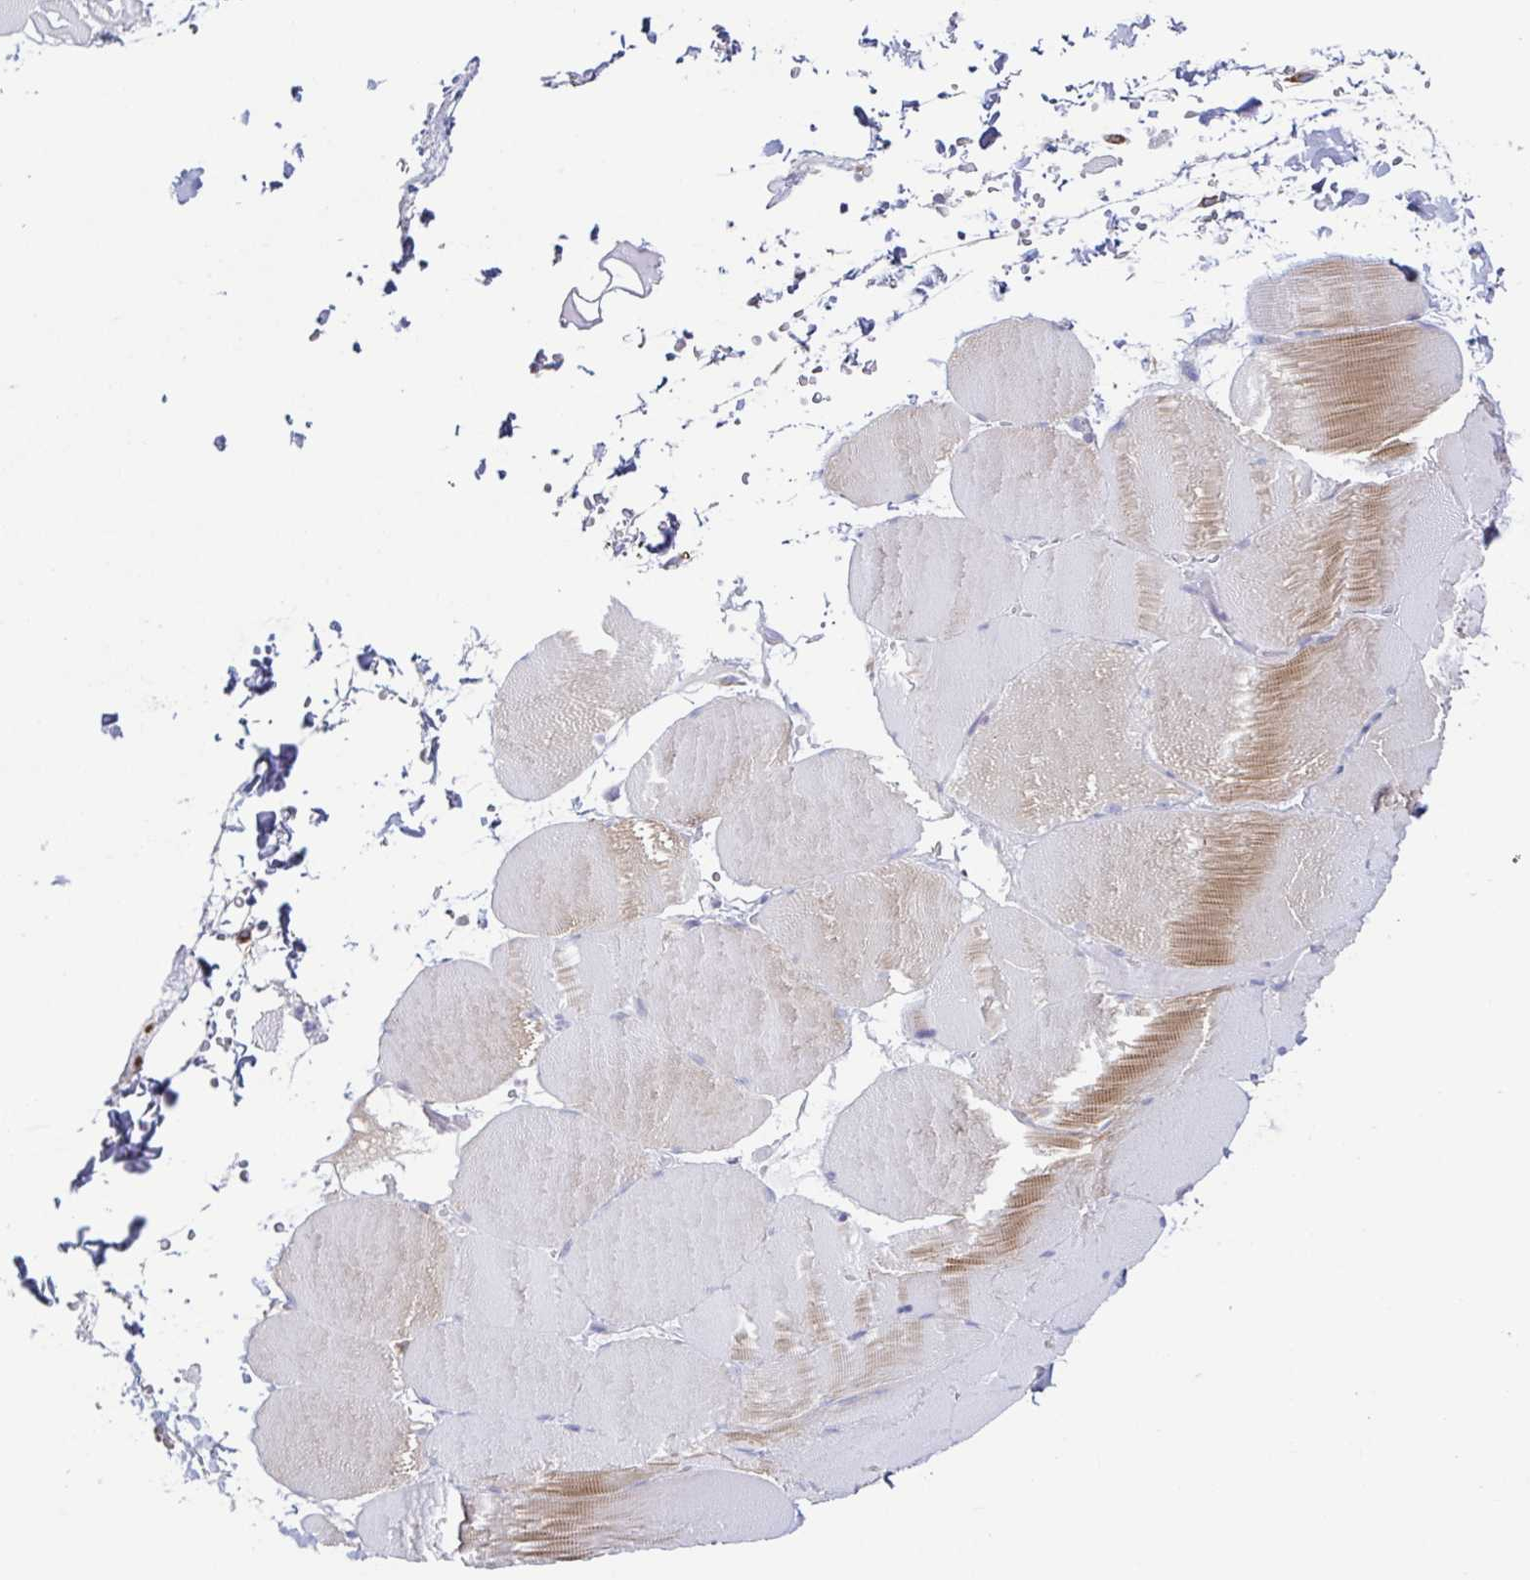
{"staining": {"intensity": "moderate", "quantity": "<25%", "location": "cytoplasmic/membranous"}, "tissue": "skeletal muscle", "cell_type": "Myocytes", "image_type": "normal", "snomed": [{"axis": "morphology", "description": "Normal tissue, NOS"}, {"axis": "topography", "description": "Skeletal muscle"}, {"axis": "topography", "description": "Head-Neck"}], "caption": "This photomicrograph demonstrates benign skeletal muscle stained with immunohistochemistry to label a protein in brown. The cytoplasmic/membranous of myocytes show moderate positivity for the protein. Nuclei are counter-stained blue.", "gene": "COL17A1", "patient": {"sex": "male", "age": 66}}